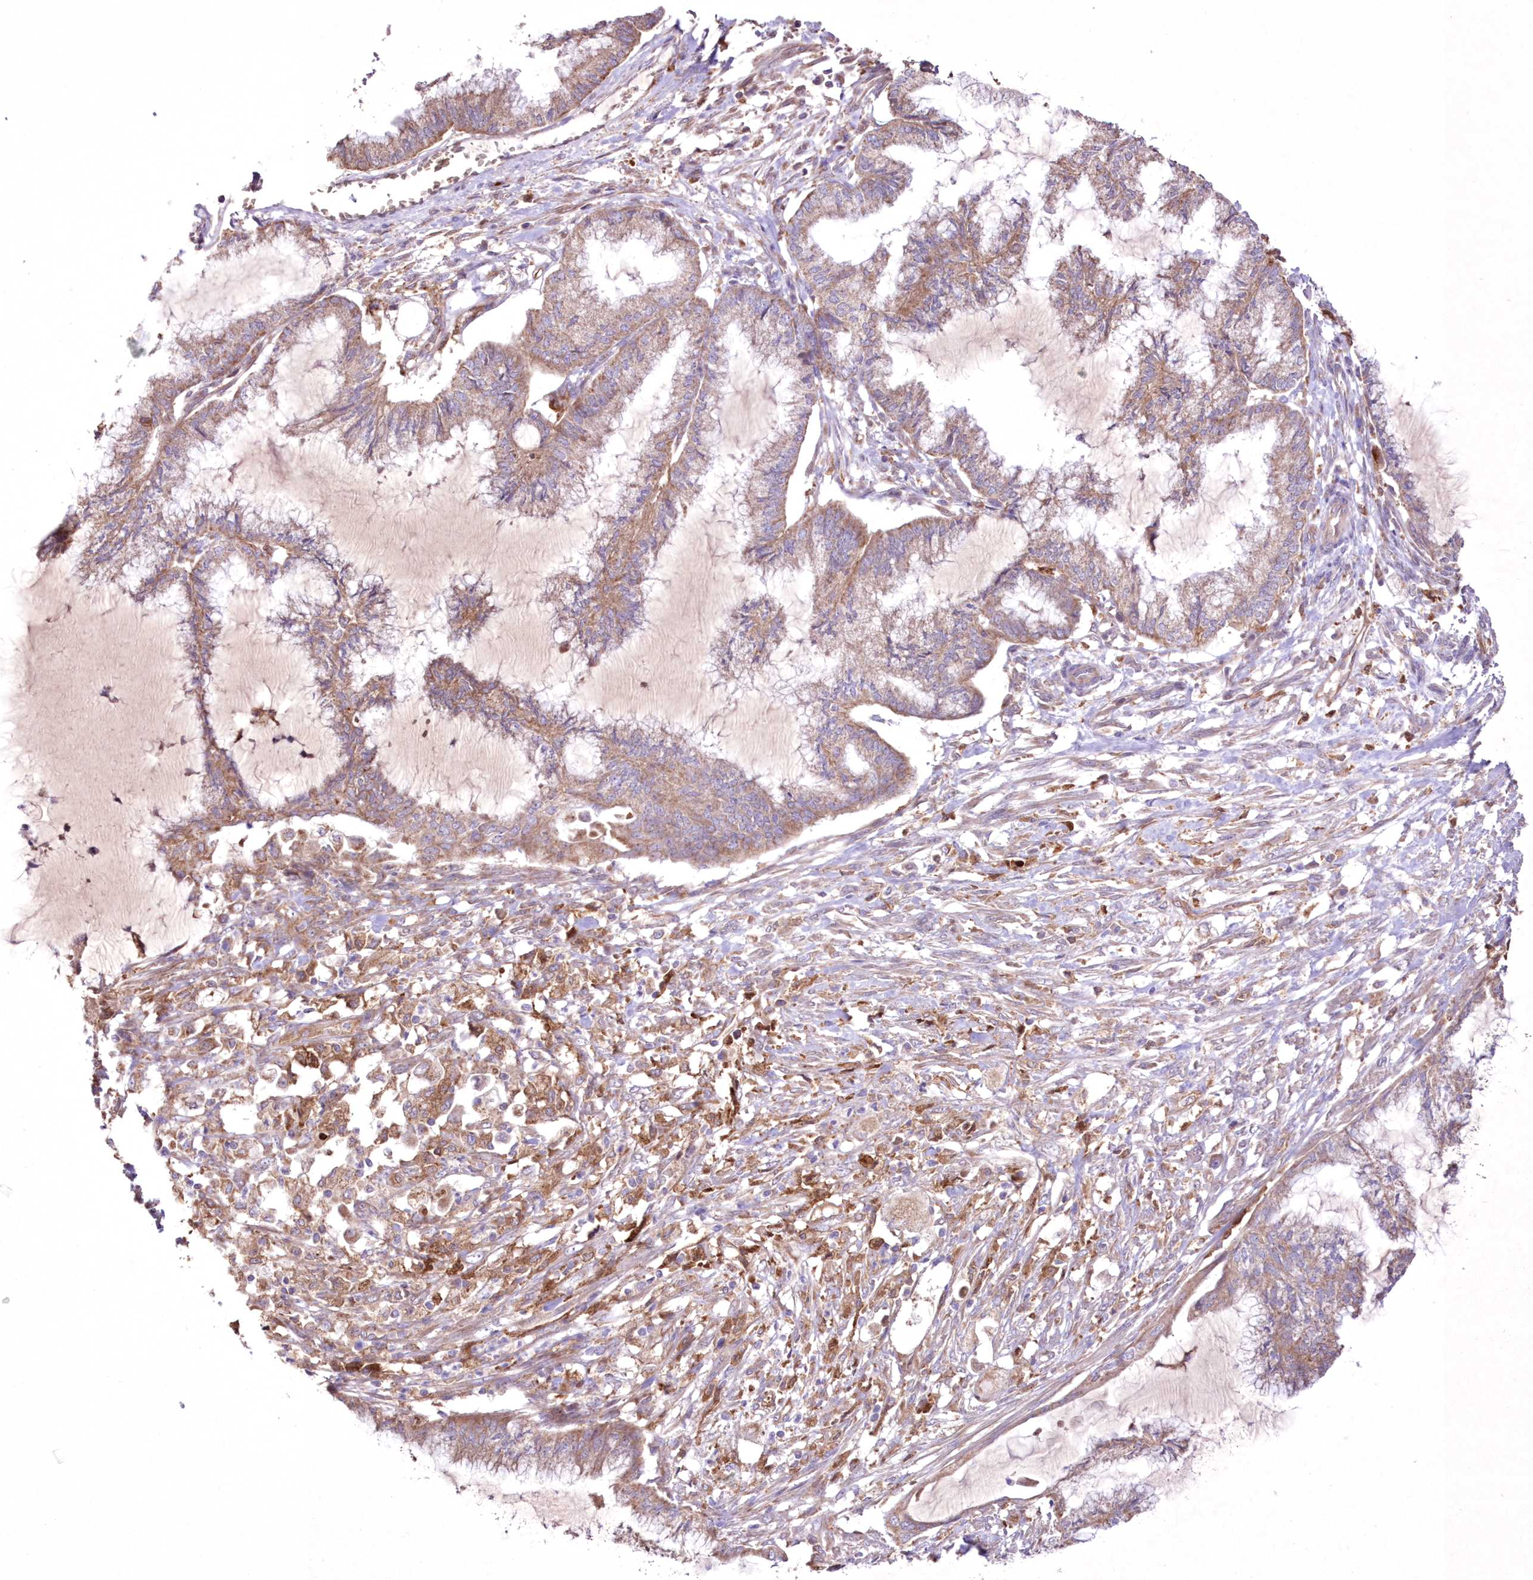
{"staining": {"intensity": "moderate", "quantity": ">75%", "location": "cytoplasmic/membranous"}, "tissue": "endometrial cancer", "cell_type": "Tumor cells", "image_type": "cancer", "snomed": [{"axis": "morphology", "description": "Adenocarcinoma, NOS"}, {"axis": "topography", "description": "Endometrium"}], "caption": "Immunohistochemistry of adenocarcinoma (endometrial) exhibits medium levels of moderate cytoplasmic/membranous staining in approximately >75% of tumor cells. (Stains: DAB (3,3'-diaminobenzidine) in brown, nuclei in blue, Microscopy: brightfield microscopy at high magnification).", "gene": "FCHO2", "patient": {"sex": "female", "age": 86}}